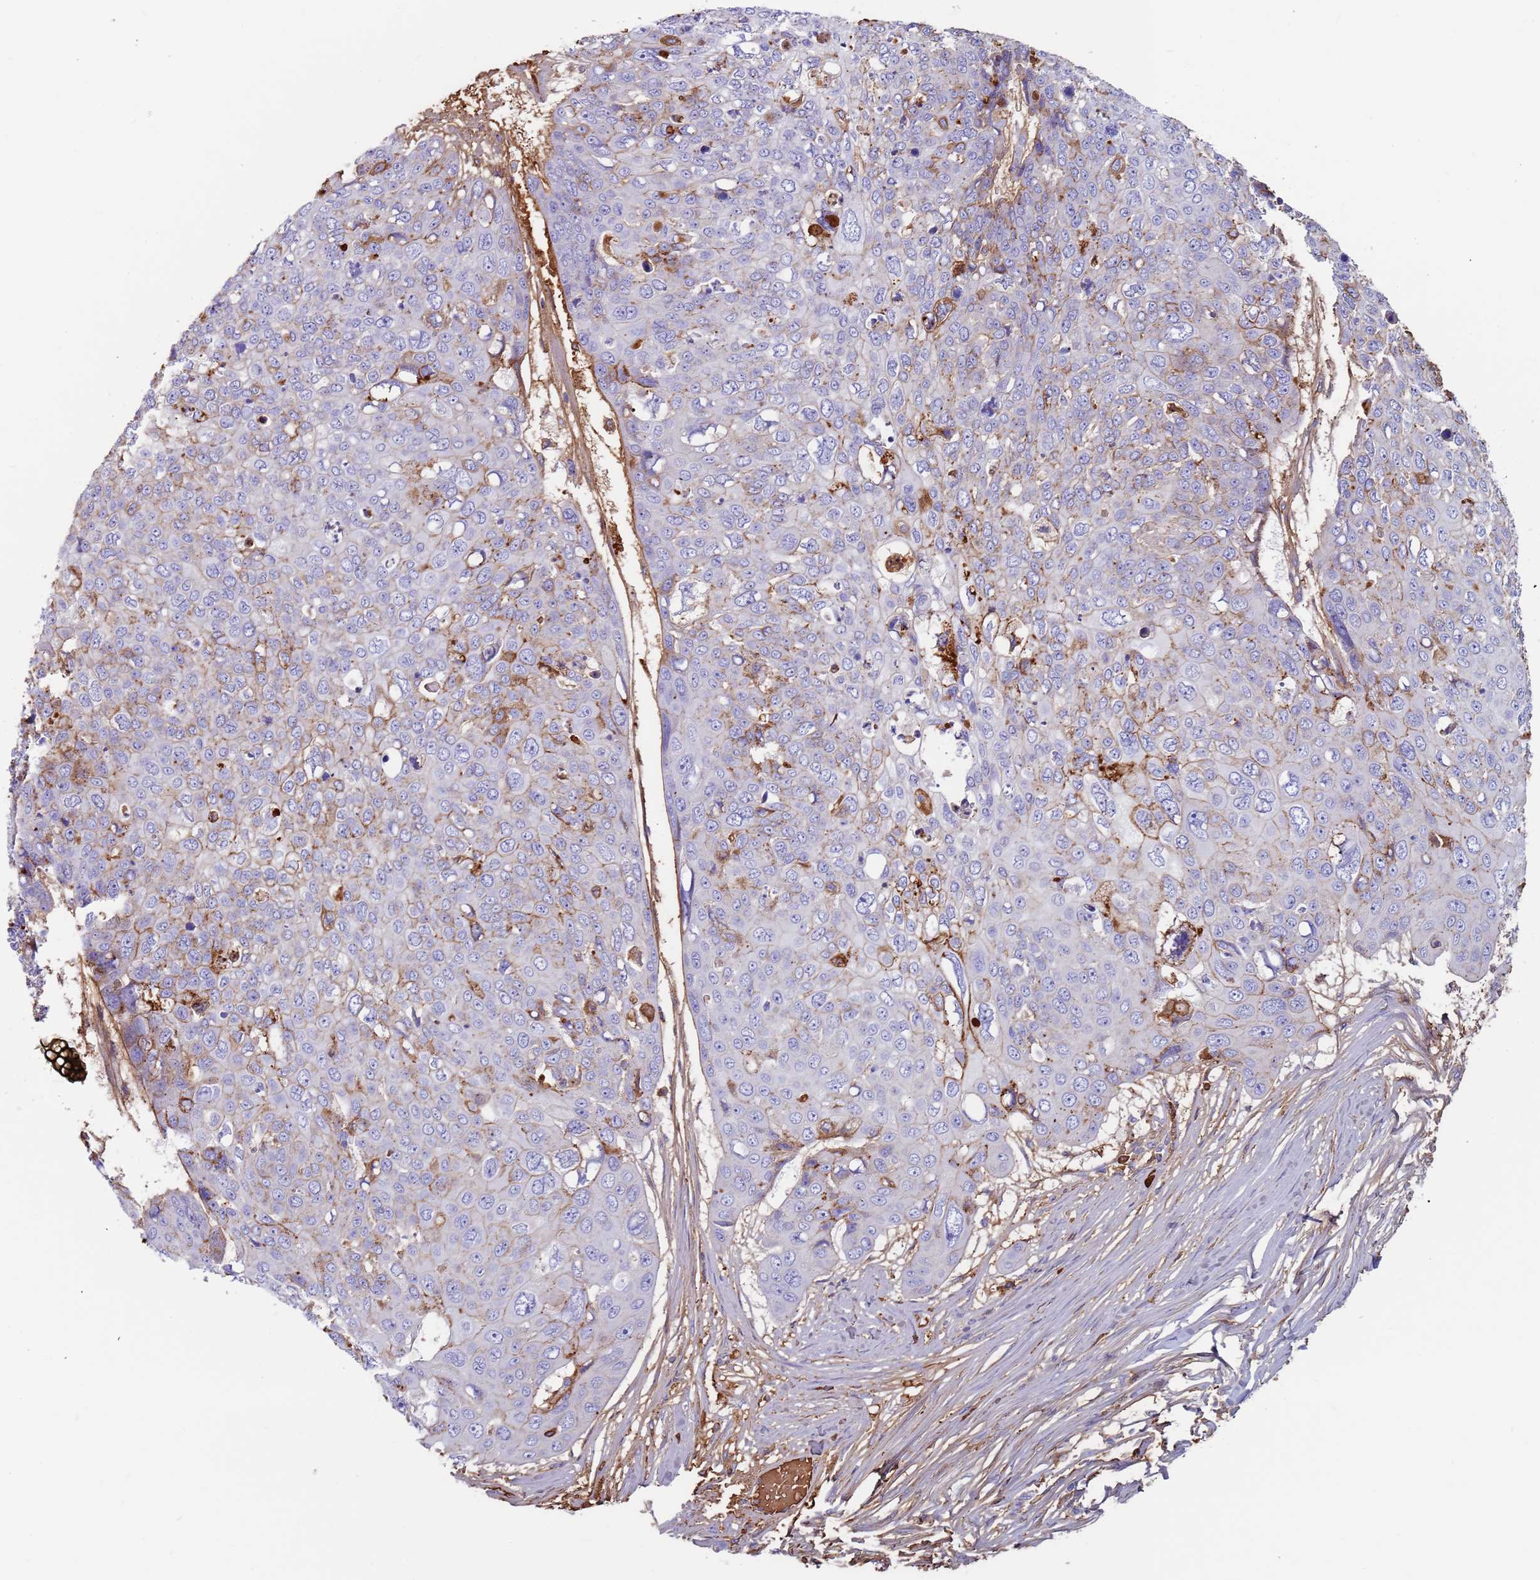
{"staining": {"intensity": "weak", "quantity": "<25%", "location": "cytoplasmic/membranous"}, "tissue": "skin cancer", "cell_type": "Tumor cells", "image_type": "cancer", "snomed": [{"axis": "morphology", "description": "Squamous cell carcinoma, NOS"}, {"axis": "topography", "description": "Skin"}], "caption": "Immunohistochemistry (IHC) of squamous cell carcinoma (skin) displays no expression in tumor cells.", "gene": "CYSLTR2", "patient": {"sex": "male", "age": 71}}